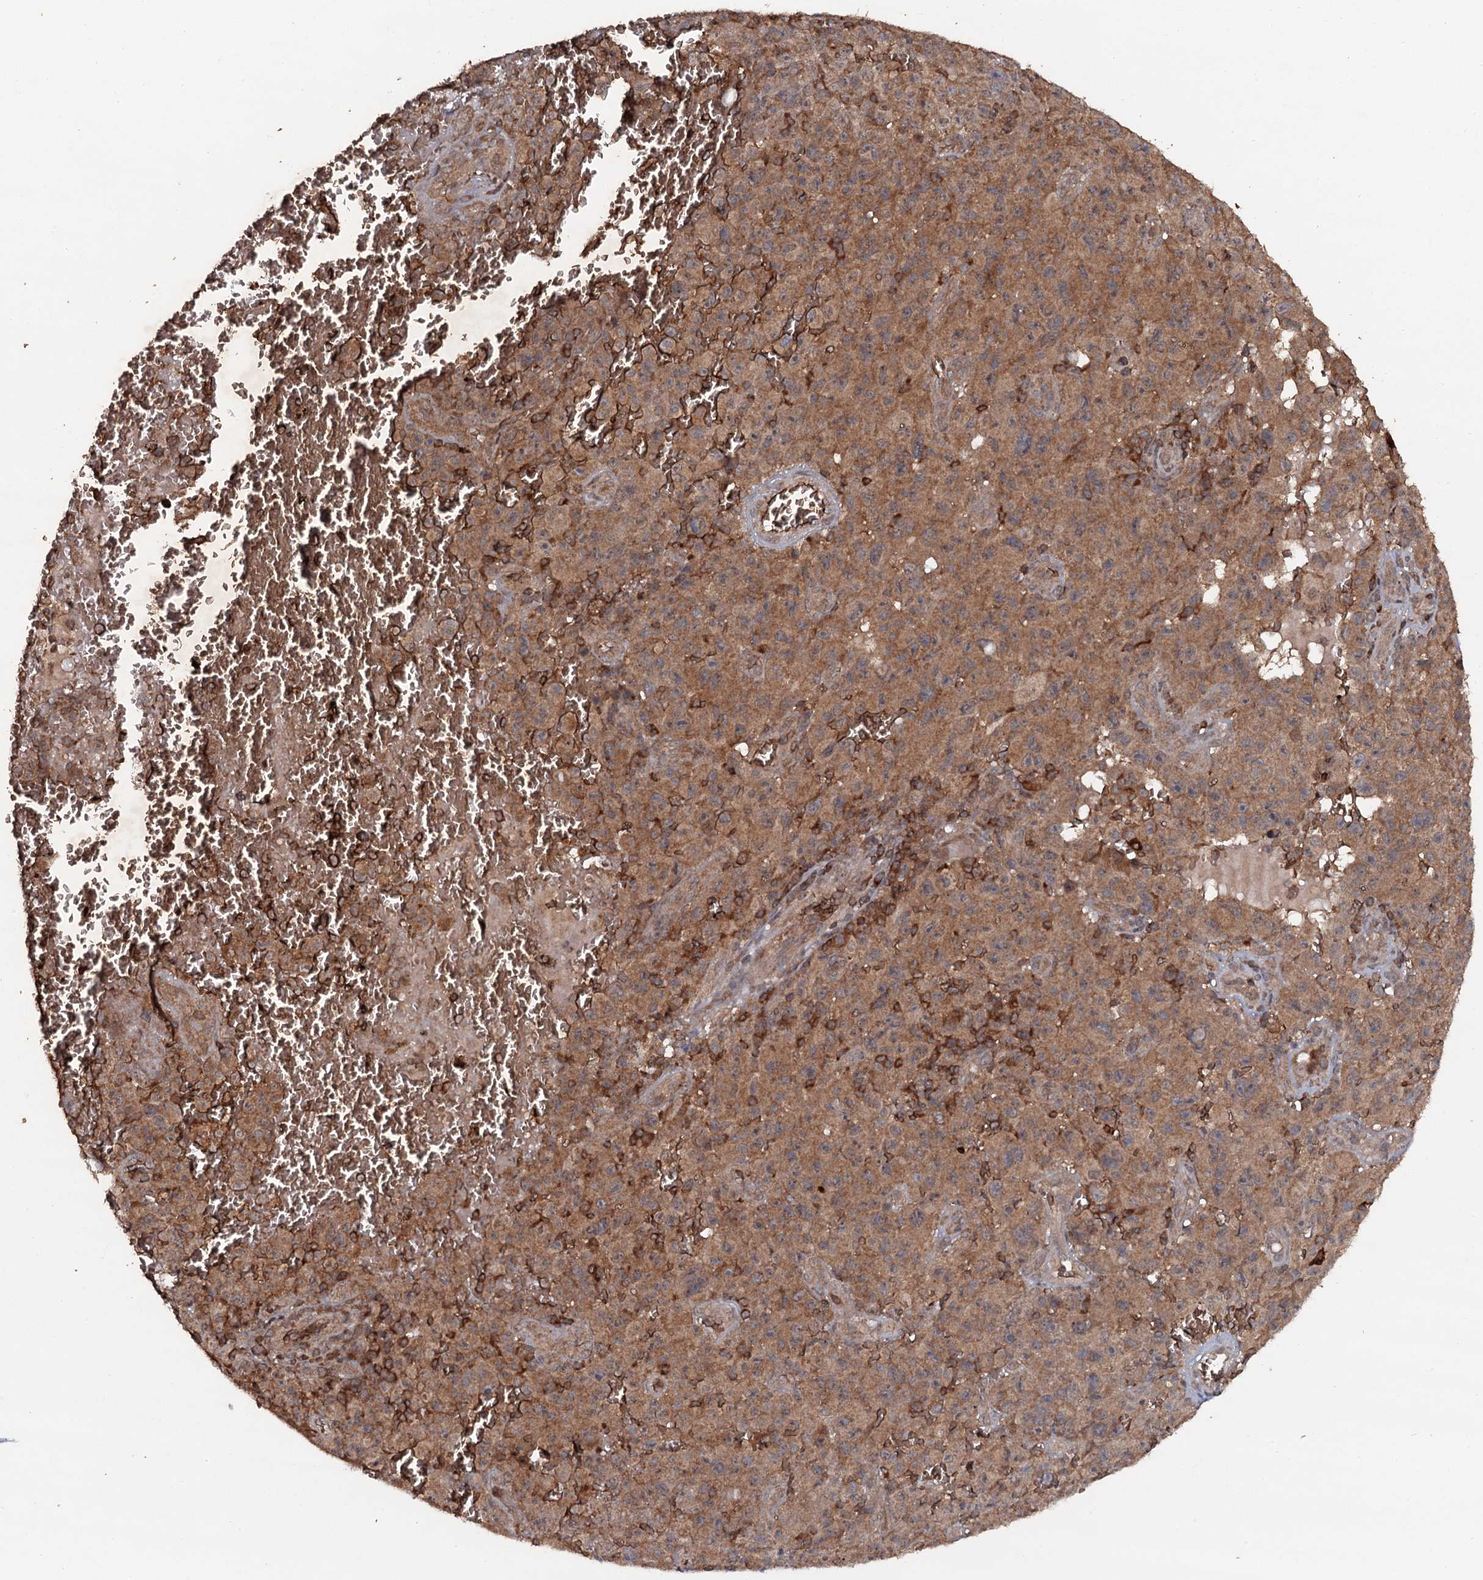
{"staining": {"intensity": "moderate", "quantity": ">75%", "location": "cytoplasmic/membranous"}, "tissue": "melanoma", "cell_type": "Tumor cells", "image_type": "cancer", "snomed": [{"axis": "morphology", "description": "Malignant melanoma, NOS"}, {"axis": "topography", "description": "Skin"}], "caption": "The histopathology image exhibits immunohistochemical staining of malignant melanoma. There is moderate cytoplasmic/membranous expression is seen in approximately >75% of tumor cells.", "gene": "ADGRG3", "patient": {"sex": "female", "age": 82}}